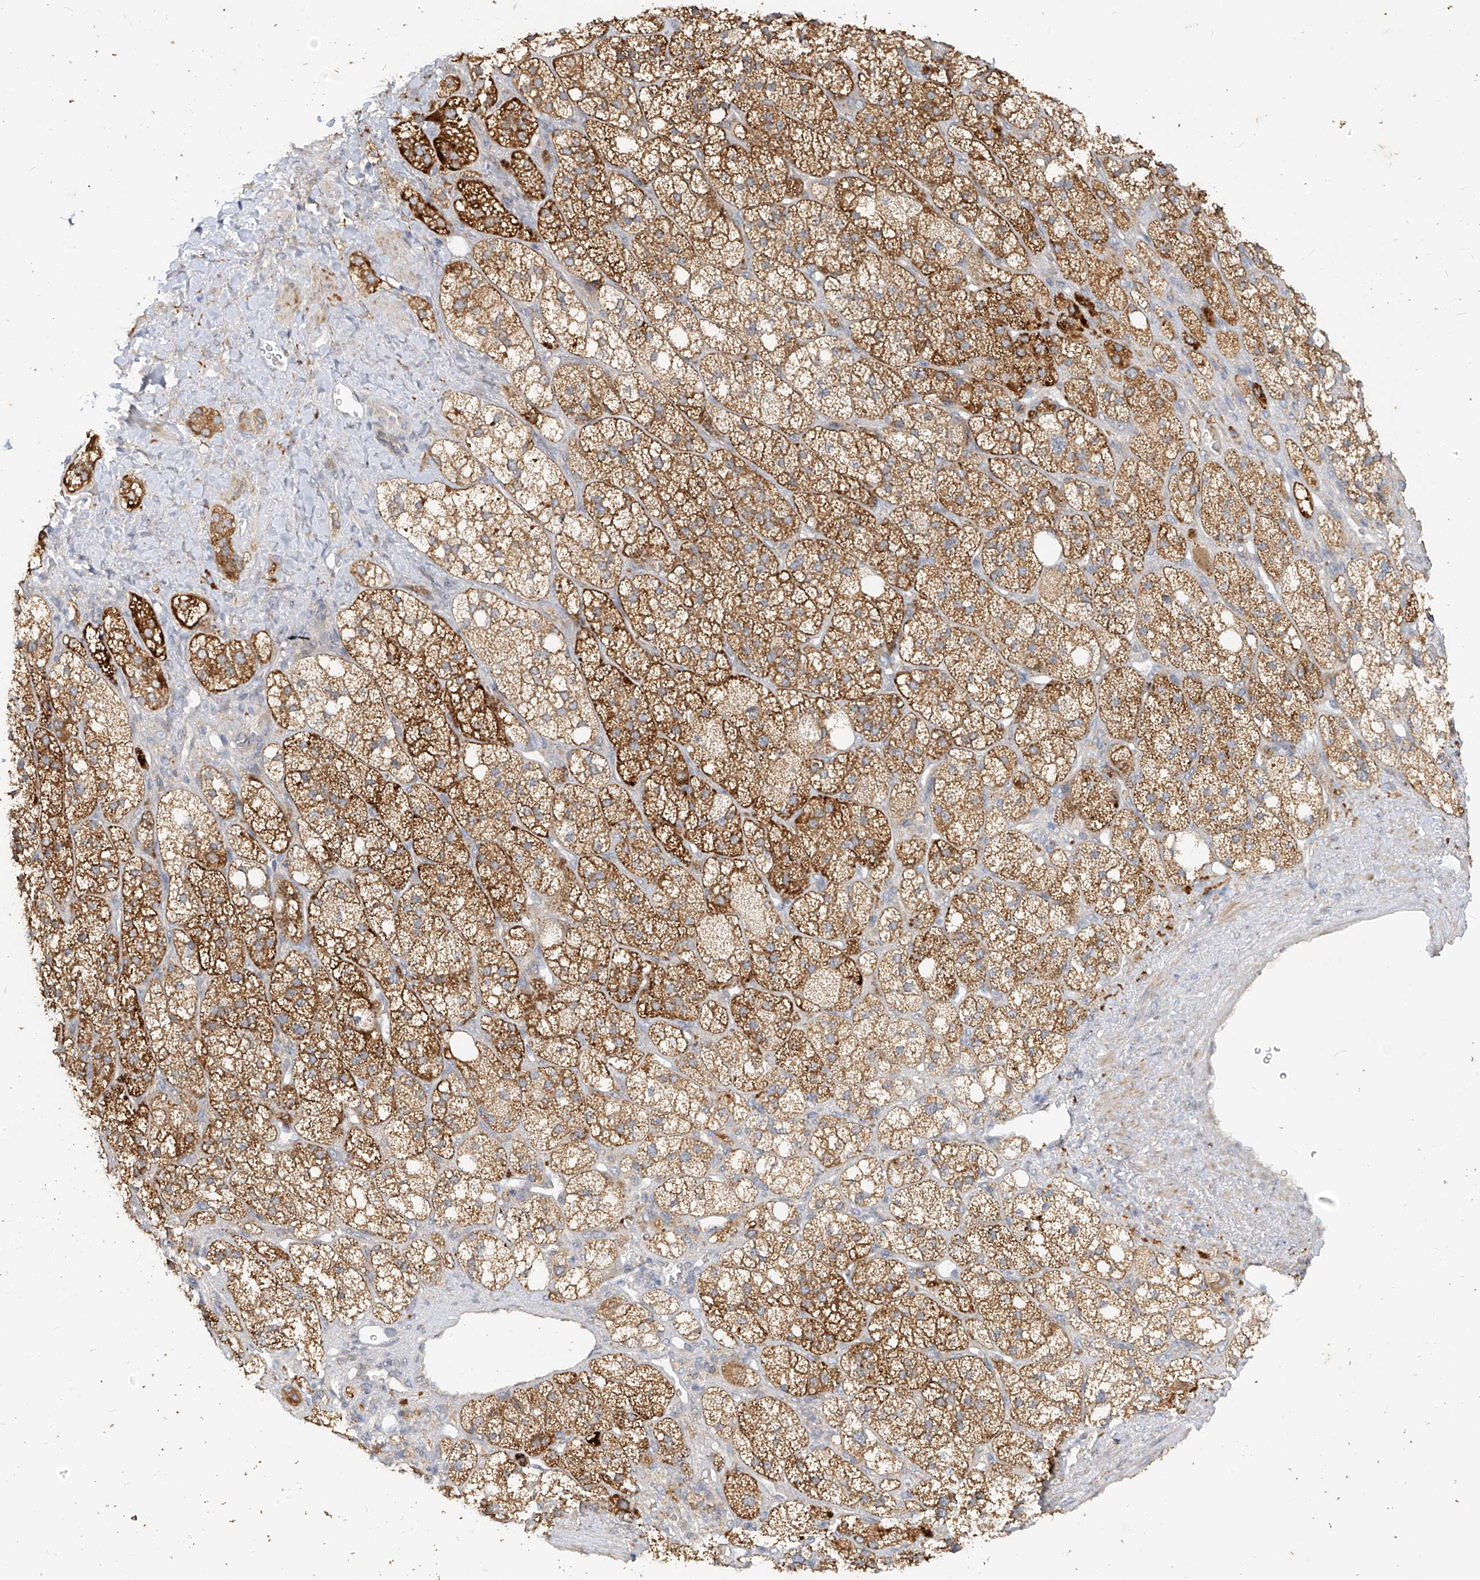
{"staining": {"intensity": "moderate", "quantity": ">75%", "location": "cytoplasmic/membranous"}, "tissue": "adrenal gland", "cell_type": "Glandular cells", "image_type": "normal", "snomed": [{"axis": "morphology", "description": "Normal tissue, NOS"}, {"axis": "topography", "description": "Adrenal gland"}], "caption": "Immunohistochemical staining of unremarkable human adrenal gland demonstrates medium levels of moderate cytoplasmic/membranous positivity in approximately >75% of glandular cells.", "gene": "MTUS2", "patient": {"sex": "male", "age": 61}}